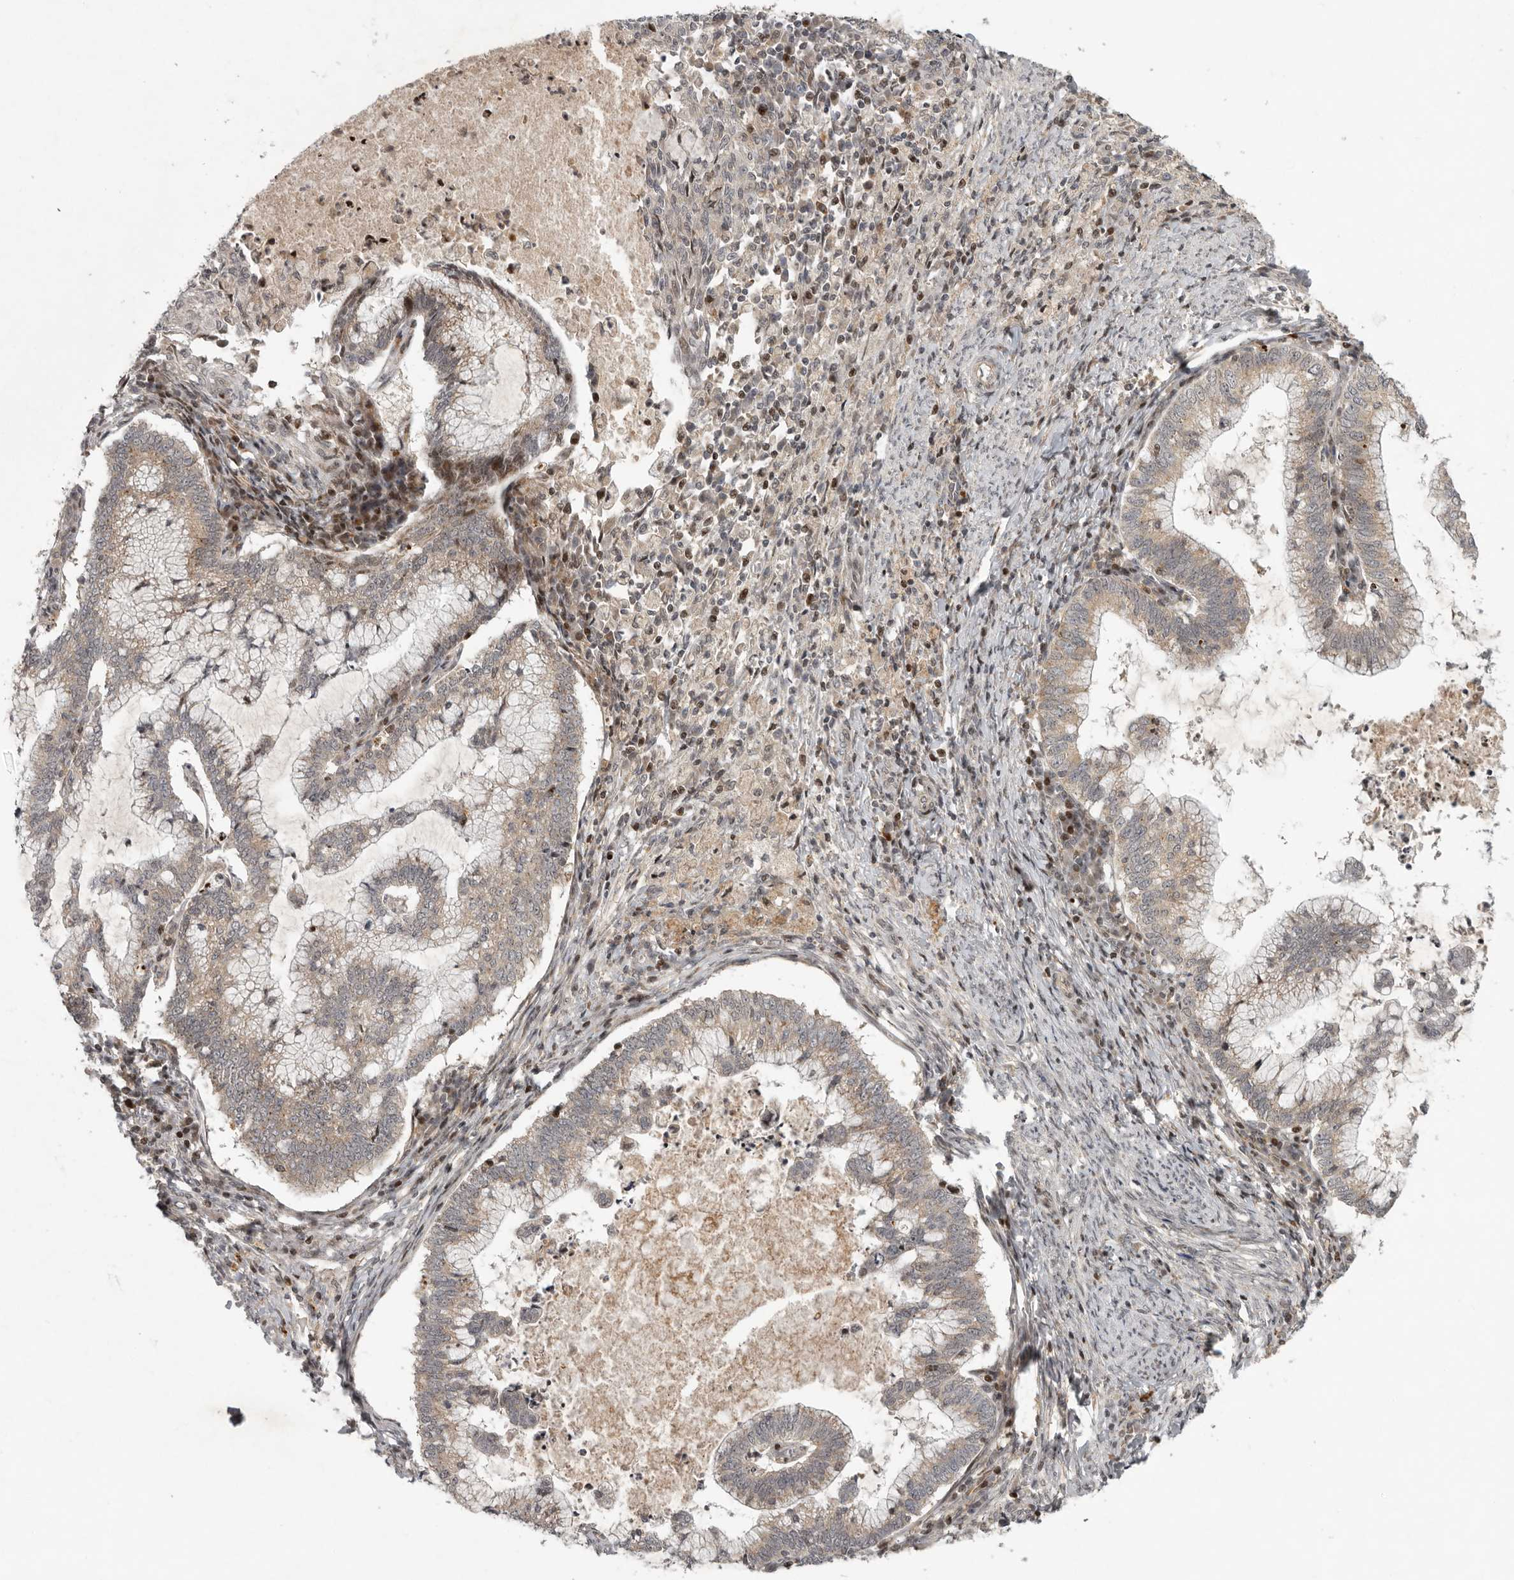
{"staining": {"intensity": "weak", "quantity": ">75%", "location": "cytoplasmic/membranous"}, "tissue": "cervical cancer", "cell_type": "Tumor cells", "image_type": "cancer", "snomed": [{"axis": "morphology", "description": "Adenocarcinoma, NOS"}, {"axis": "topography", "description": "Cervix"}], "caption": "Cervical cancer was stained to show a protein in brown. There is low levels of weak cytoplasmic/membranous expression in about >75% of tumor cells.", "gene": "RABIF", "patient": {"sex": "female", "age": 36}}